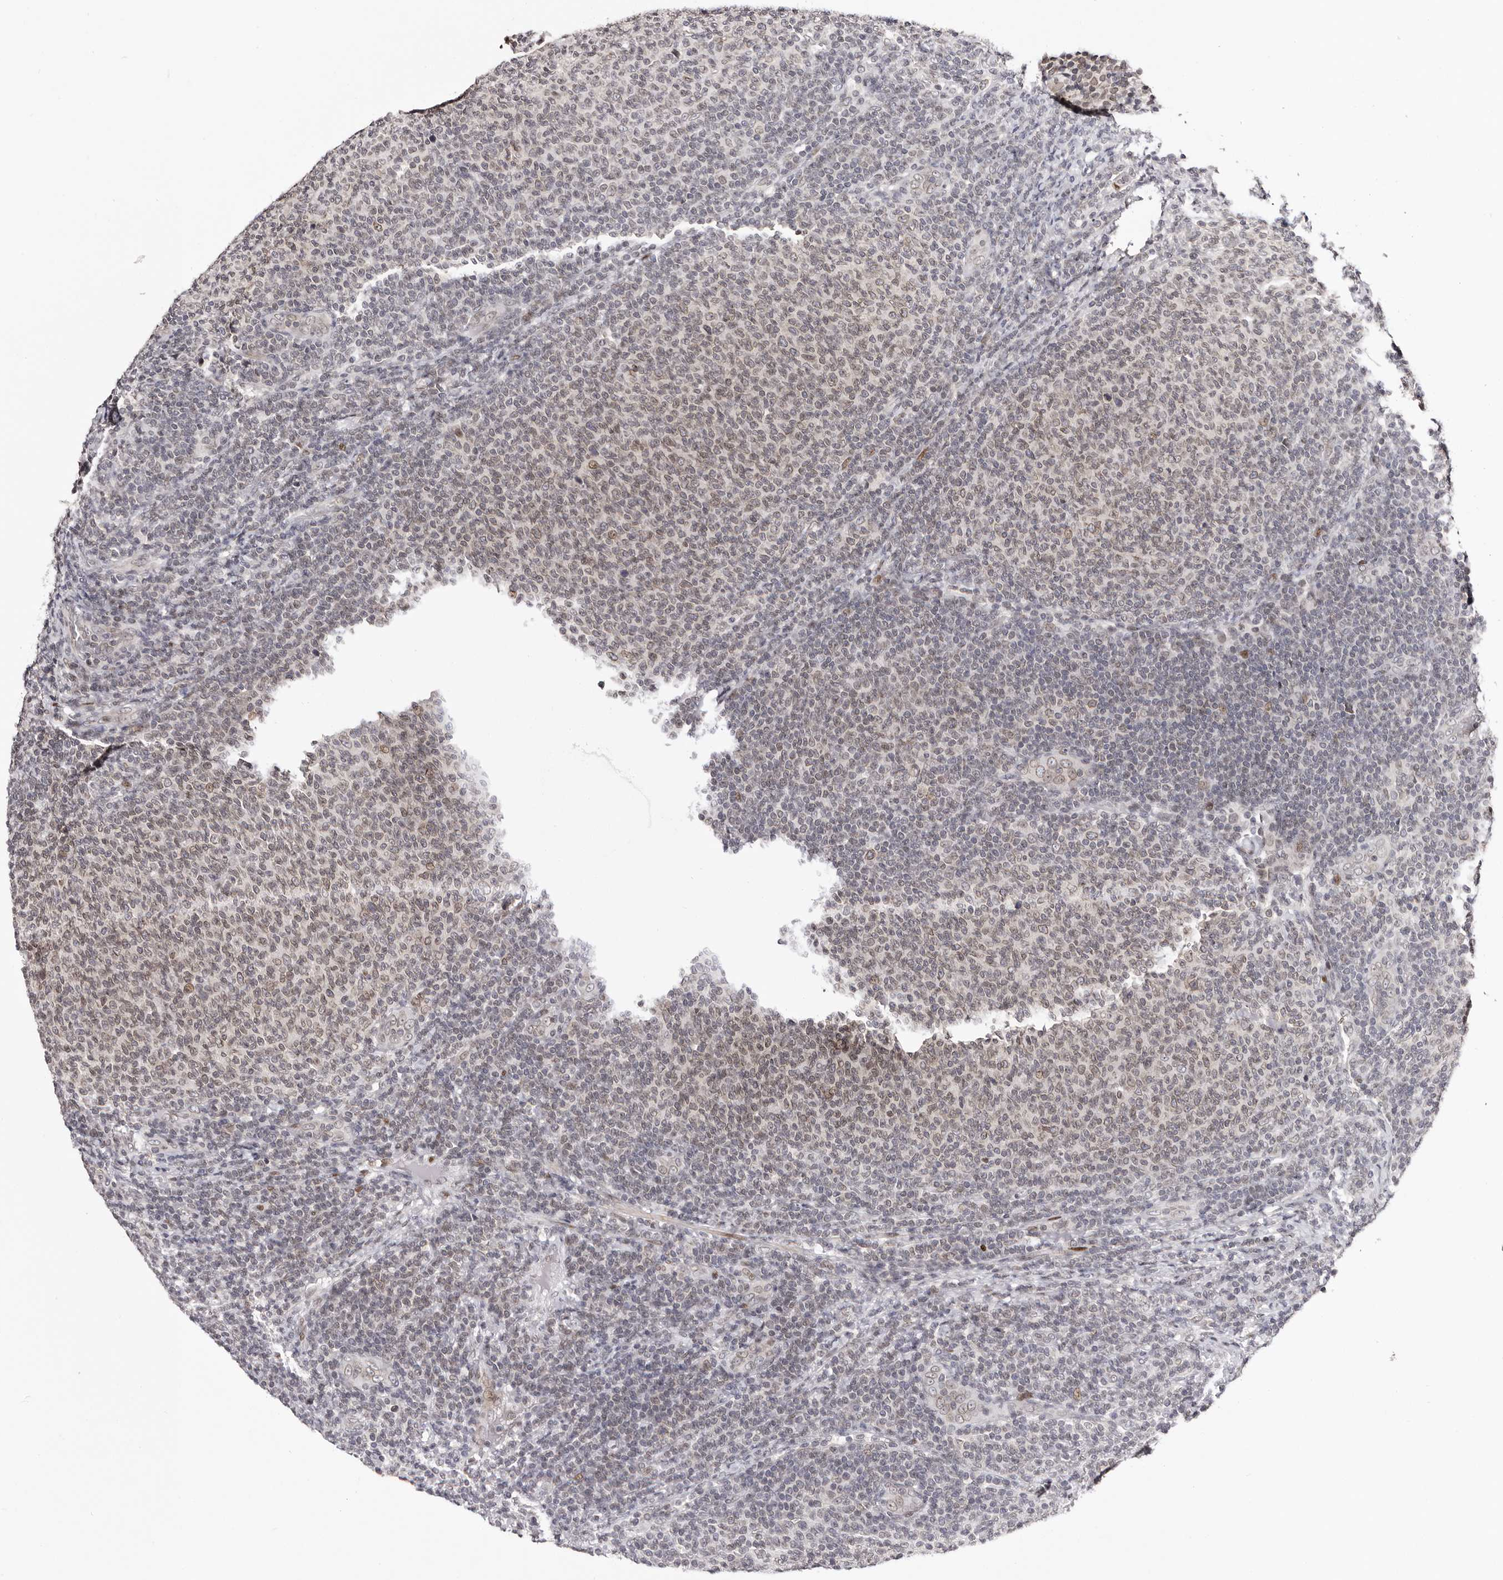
{"staining": {"intensity": "weak", "quantity": "25%-75%", "location": "cytoplasmic/membranous,nuclear"}, "tissue": "lymphoma", "cell_type": "Tumor cells", "image_type": "cancer", "snomed": [{"axis": "morphology", "description": "Malignant lymphoma, non-Hodgkin's type, Low grade"}, {"axis": "topography", "description": "Lymph node"}], "caption": "Immunohistochemistry (IHC) staining of malignant lymphoma, non-Hodgkin's type (low-grade), which displays low levels of weak cytoplasmic/membranous and nuclear staining in about 25%-75% of tumor cells indicating weak cytoplasmic/membranous and nuclear protein positivity. The staining was performed using DAB (brown) for protein detection and nuclei were counterstained in hematoxylin (blue).", "gene": "NUP153", "patient": {"sex": "male", "age": 66}}